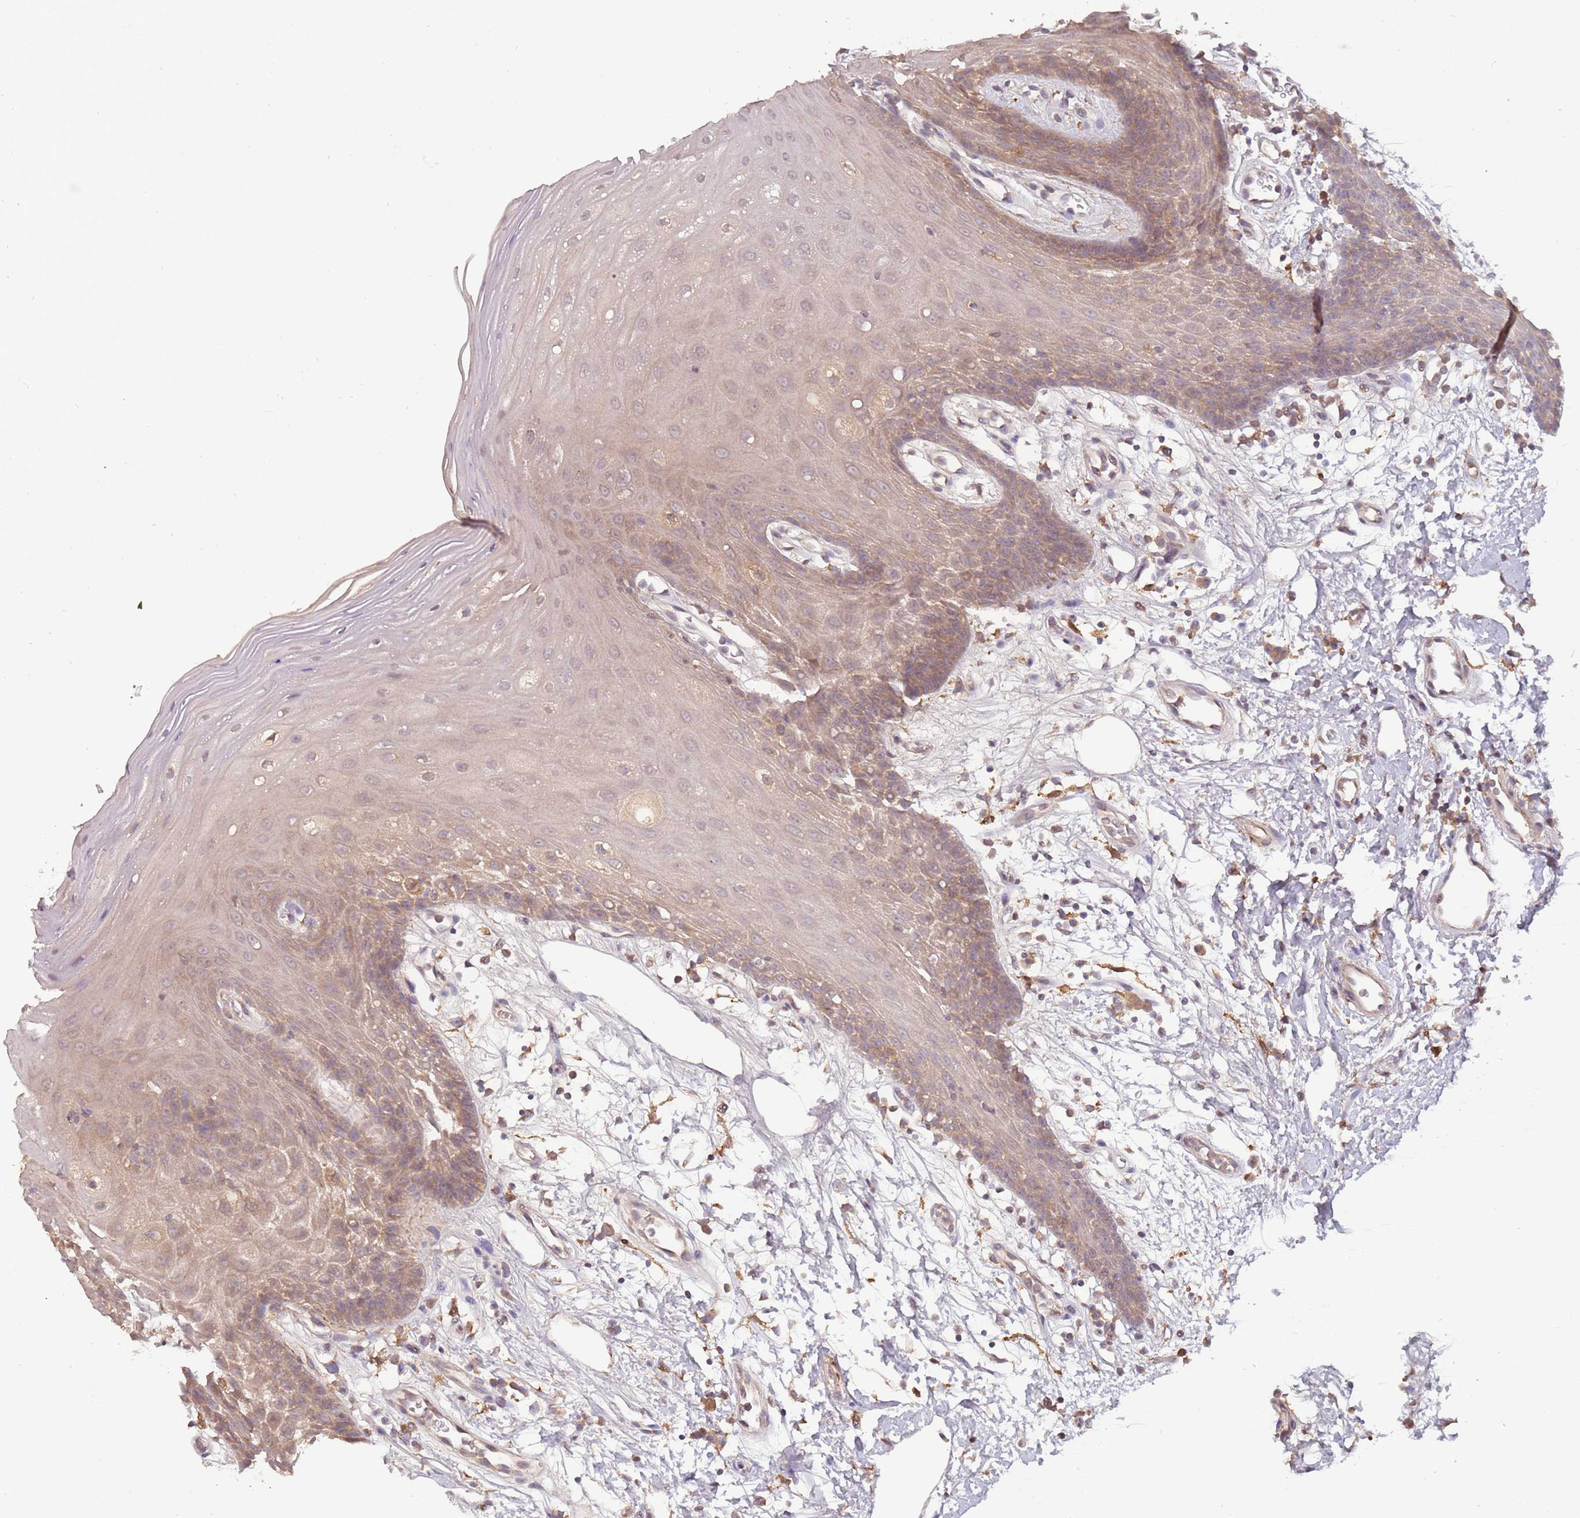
{"staining": {"intensity": "weak", "quantity": "25%-75%", "location": "cytoplasmic/membranous"}, "tissue": "oral mucosa", "cell_type": "Squamous epithelial cells", "image_type": "normal", "snomed": [{"axis": "morphology", "description": "Normal tissue, NOS"}, {"axis": "topography", "description": "Oral tissue"}, {"axis": "topography", "description": "Tounge, NOS"}], "caption": "This micrograph reveals normal oral mucosa stained with immunohistochemistry (IHC) to label a protein in brown. The cytoplasmic/membranous of squamous epithelial cells show weak positivity for the protein. Nuclei are counter-stained blue.", "gene": "USP32", "patient": {"sex": "female", "age": 59}}